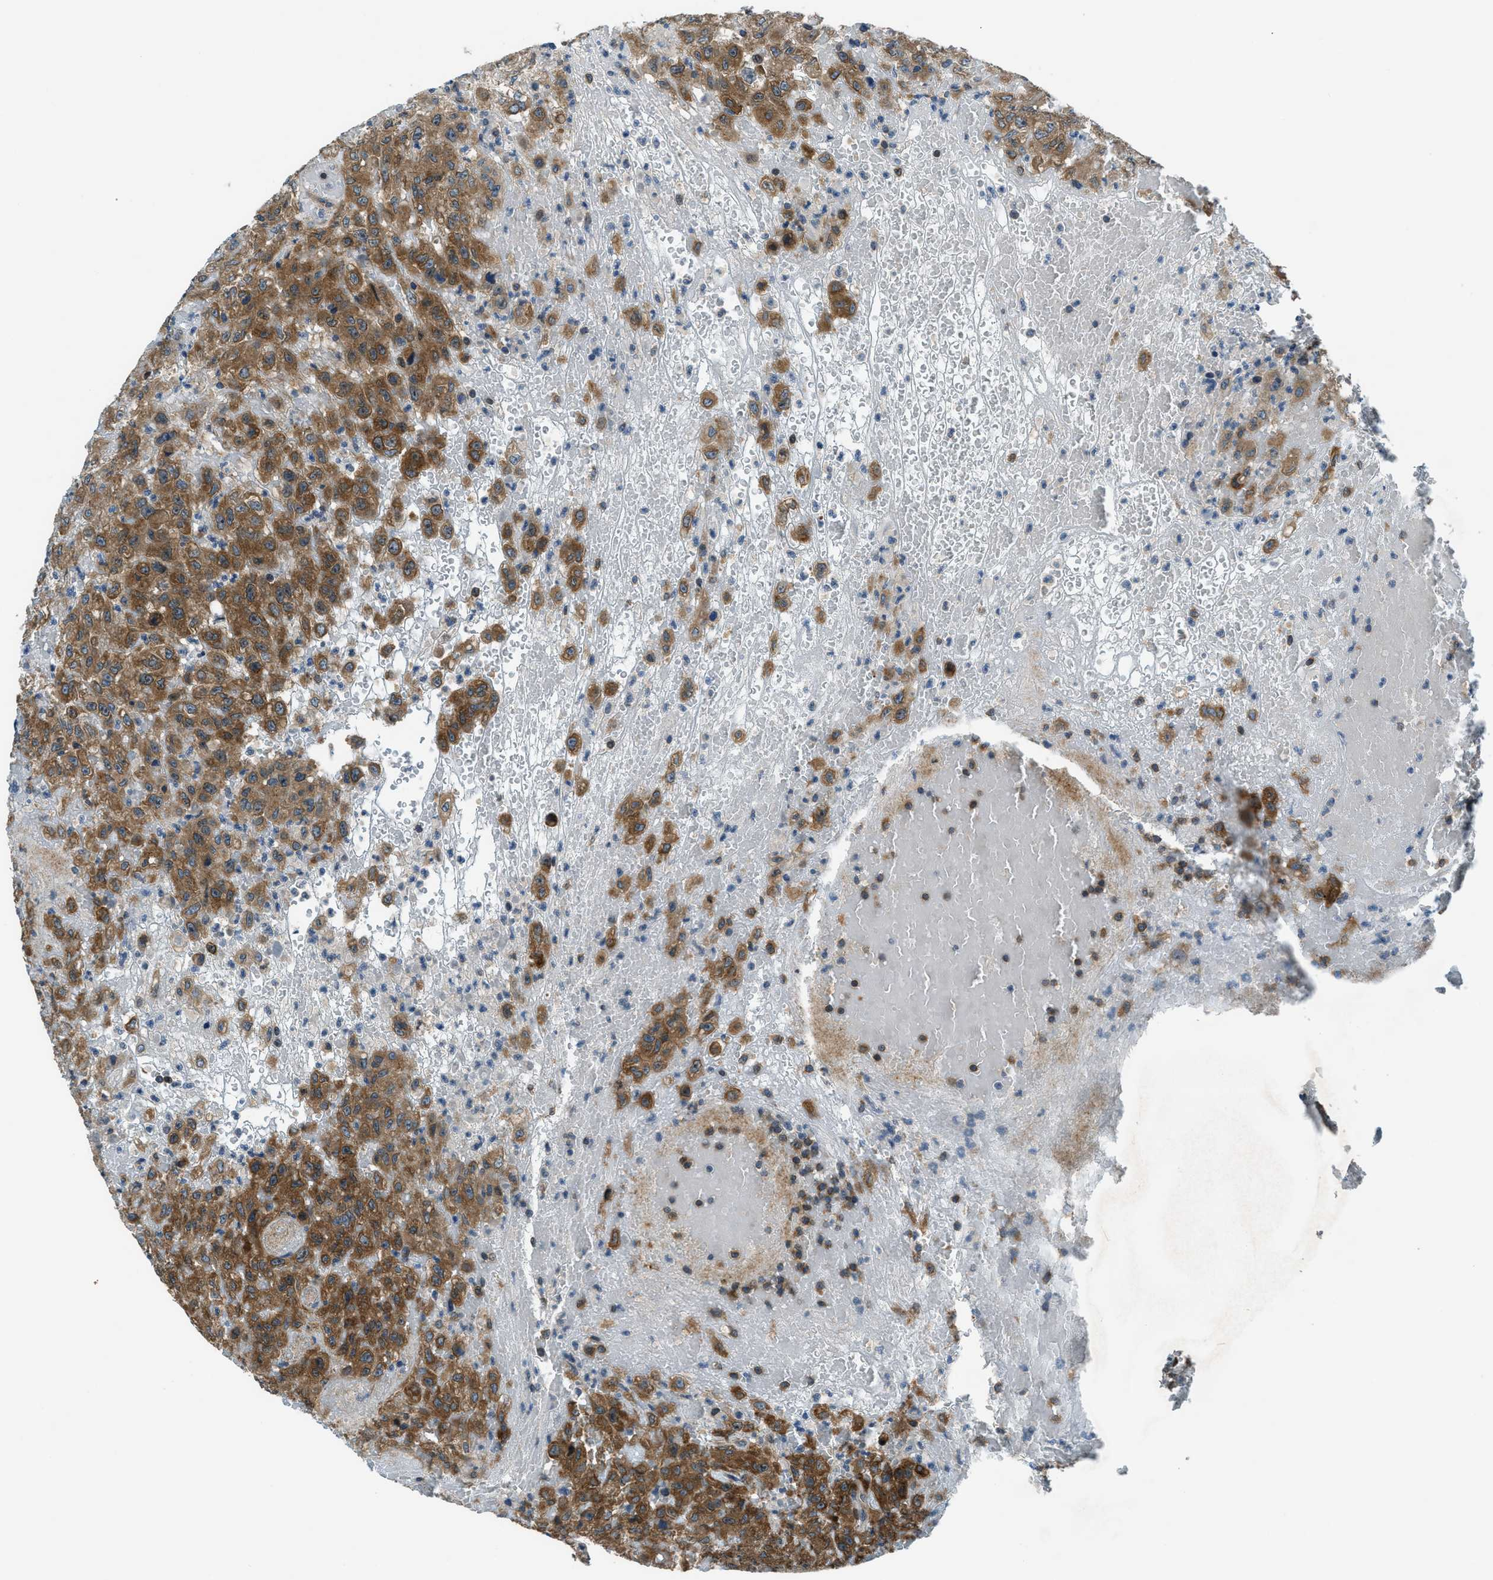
{"staining": {"intensity": "moderate", "quantity": ">75%", "location": "cytoplasmic/membranous"}, "tissue": "urothelial cancer", "cell_type": "Tumor cells", "image_type": "cancer", "snomed": [{"axis": "morphology", "description": "Urothelial carcinoma, High grade"}, {"axis": "topography", "description": "Urinary bladder"}], "caption": "The histopathology image reveals staining of urothelial cancer, revealing moderate cytoplasmic/membranous protein positivity (brown color) within tumor cells. (DAB (3,3'-diaminobenzidine) IHC with brightfield microscopy, high magnification).", "gene": "ARFGAP2", "patient": {"sex": "male", "age": 46}}